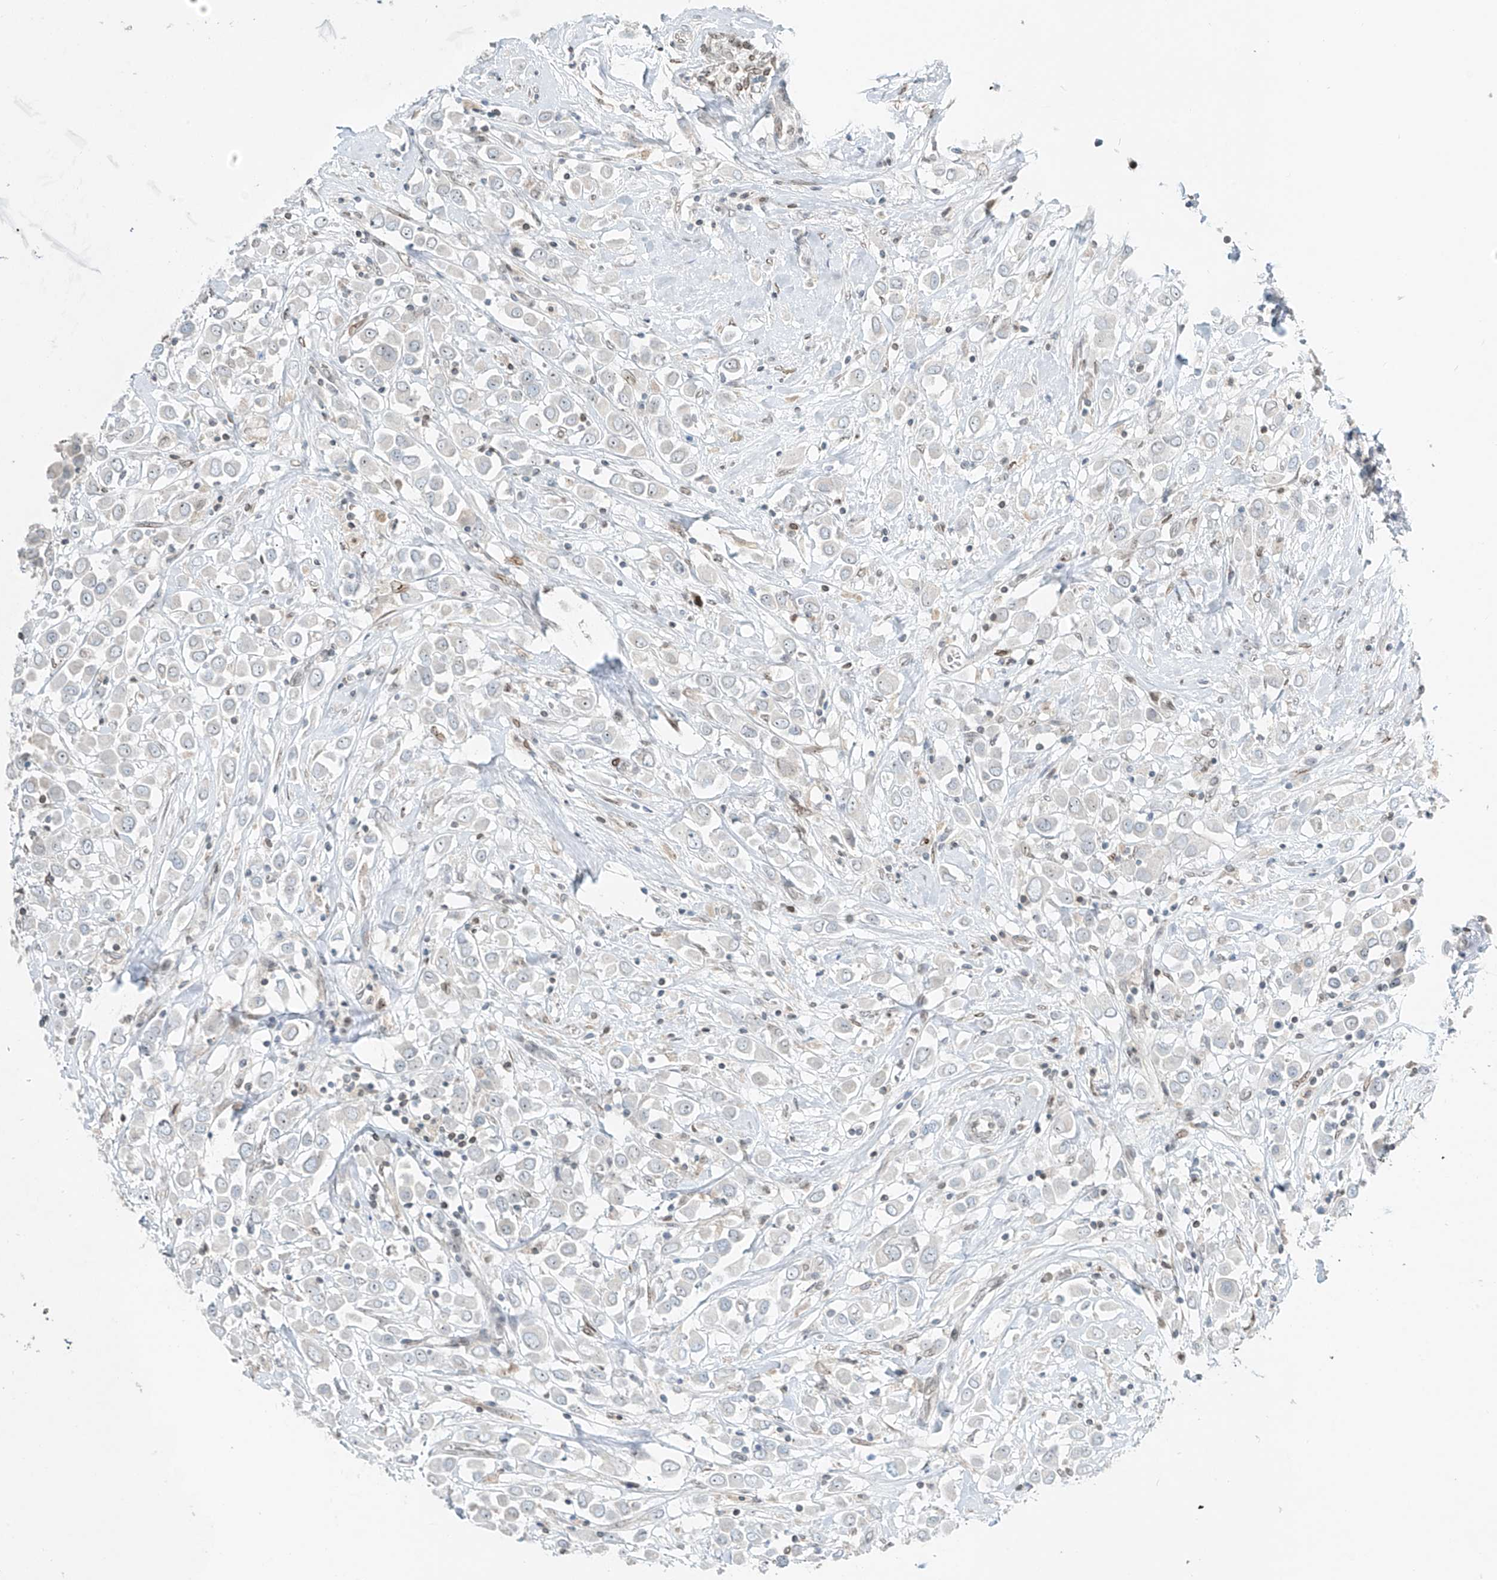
{"staining": {"intensity": "negative", "quantity": "none", "location": "none"}, "tissue": "breast cancer", "cell_type": "Tumor cells", "image_type": "cancer", "snomed": [{"axis": "morphology", "description": "Duct carcinoma"}, {"axis": "topography", "description": "Breast"}], "caption": "Immunohistochemistry (IHC) of human intraductal carcinoma (breast) demonstrates no expression in tumor cells.", "gene": "SAMD15", "patient": {"sex": "female", "age": 61}}